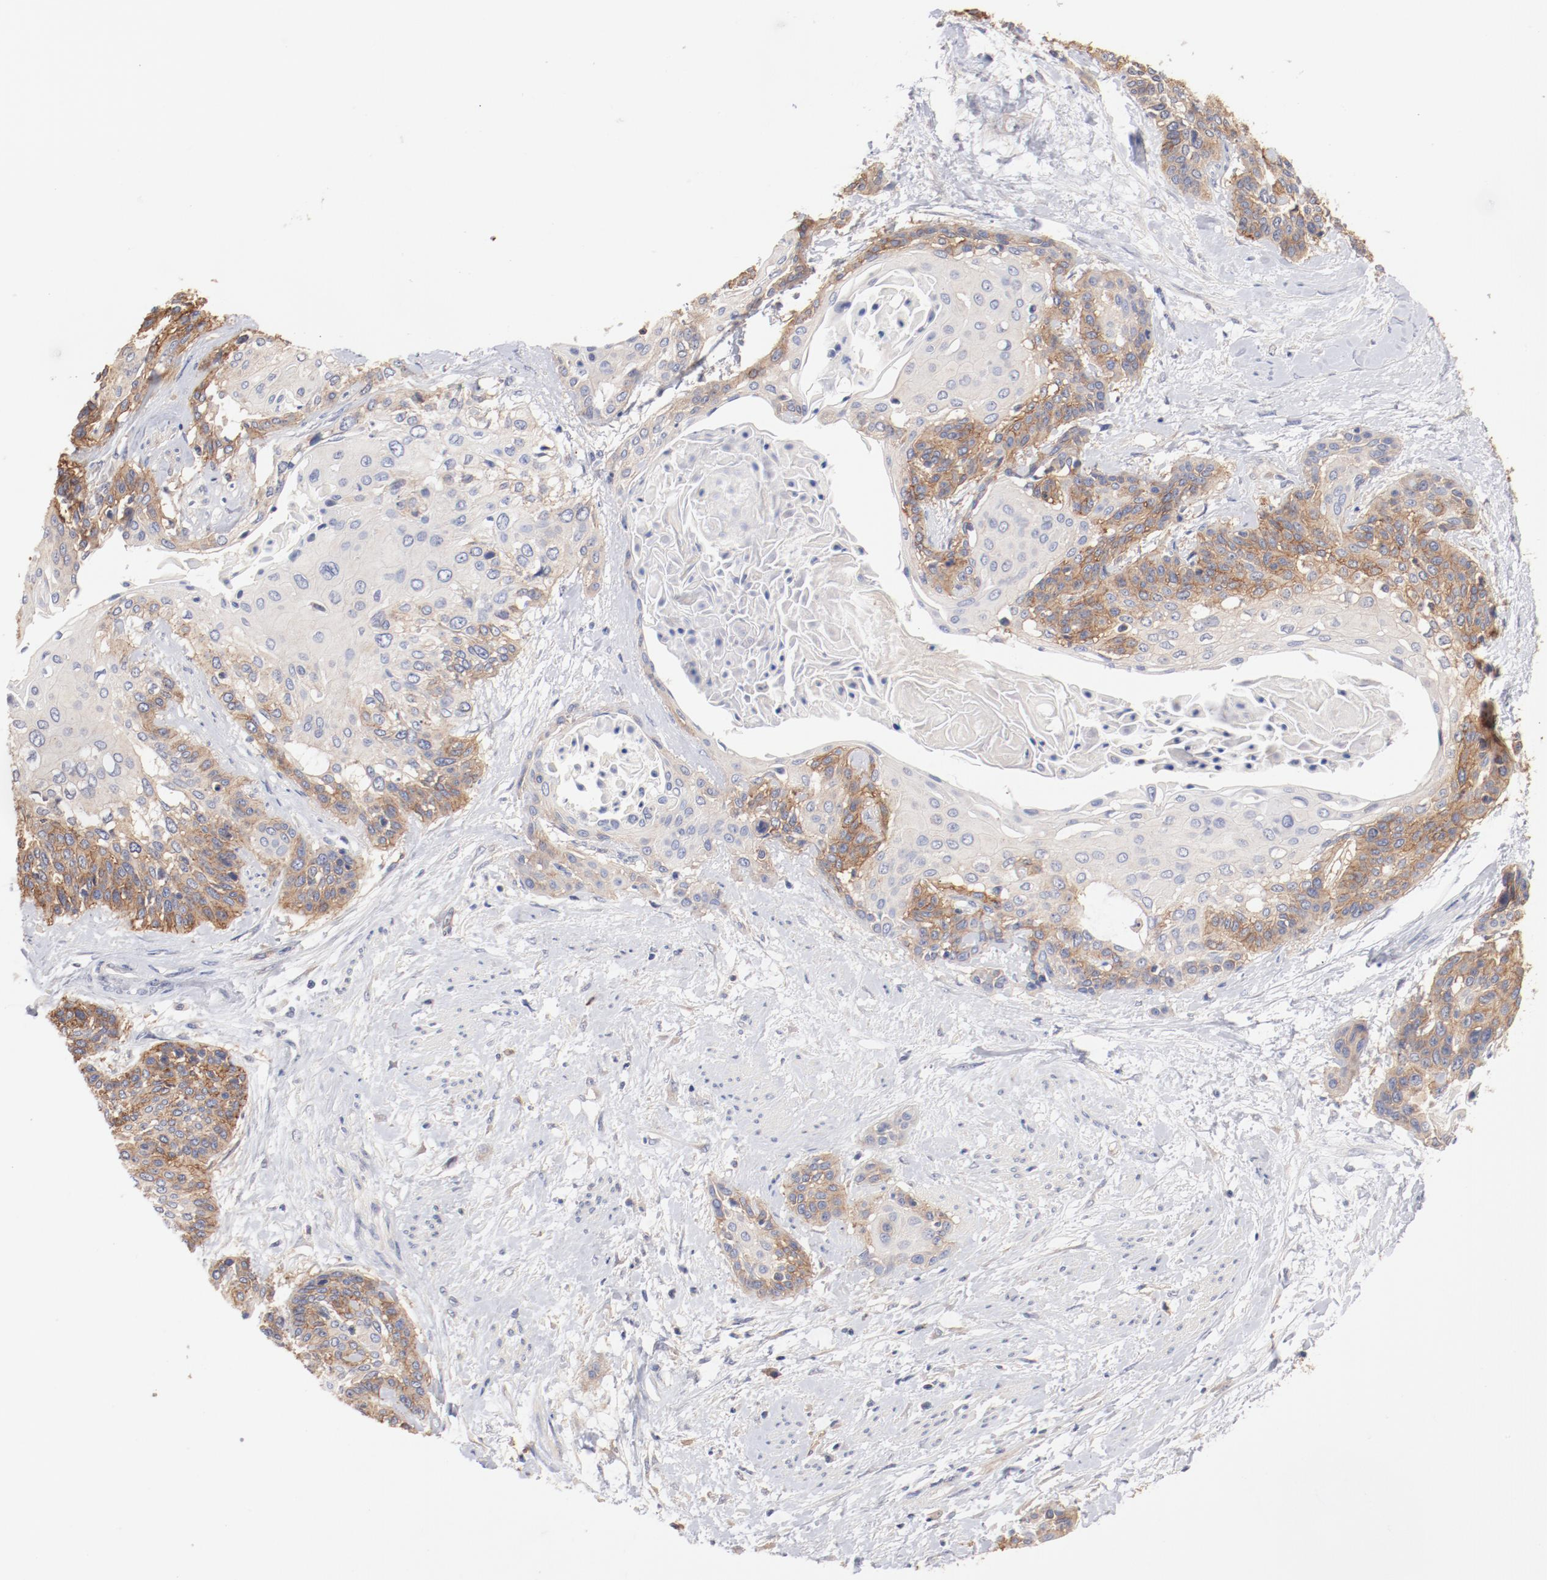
{"staining": {"intensity": "moderate", "quantity": "25%-75%", "location": "cytoplasmic/membranous"}, "tissue": "cervical cancer", "cell_type": "Tumor cells", "image_type": "cancer", "snomed": [{"axis": "morphology", "description": "Squamous cell carcinoma, NOS"}, {"axis": "topography", "description": "Cervix"}], "caption": "Tumor cells show moderate cytoplasmic/membranous expression in approximately 25%-75% of cells in squamous cell carcinoma (cervical).", "gene": "SETD3", "patient": {"sex": "female", "age": 57}}